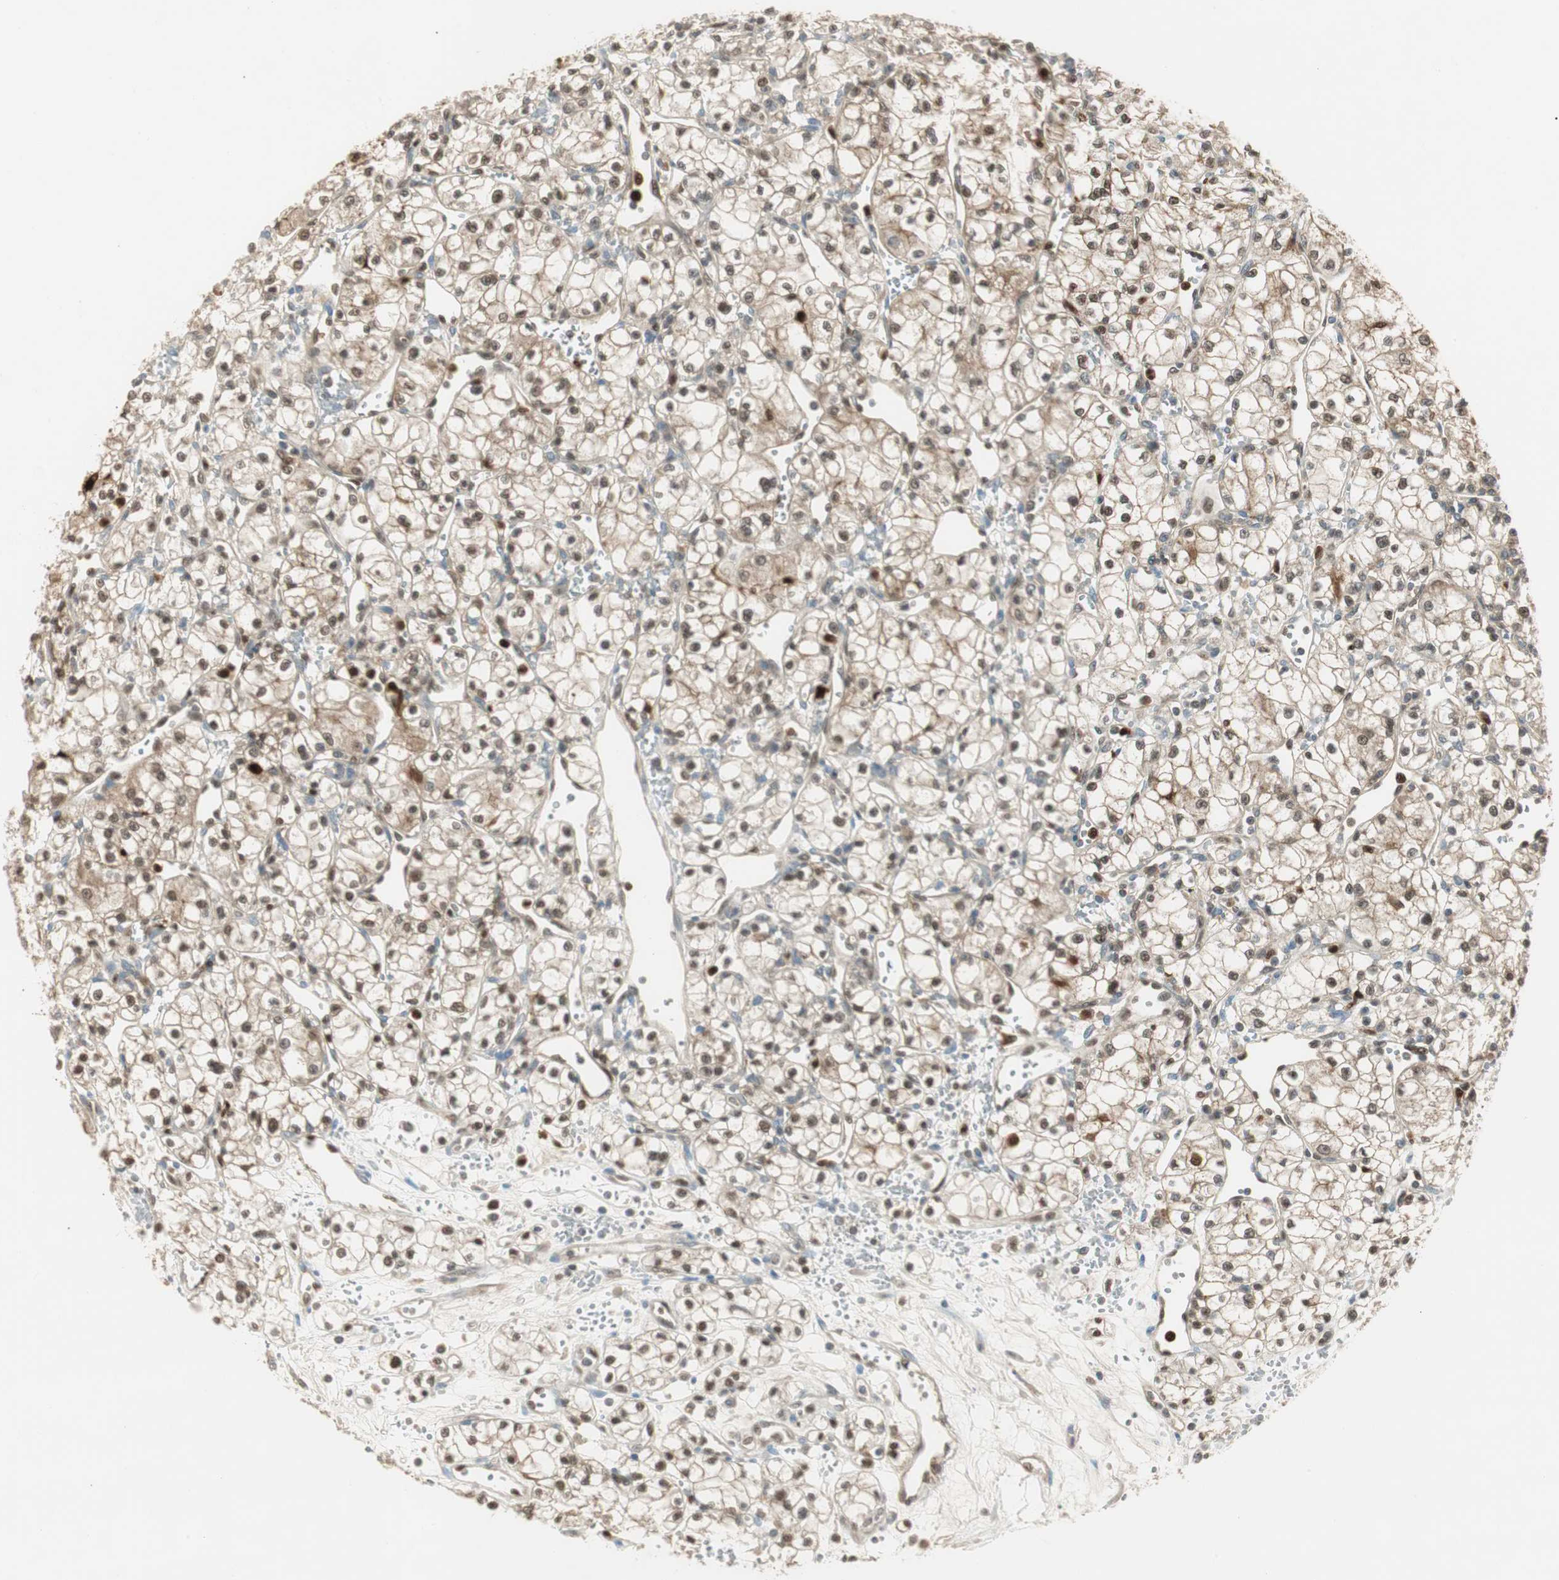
{"staining": {"intensity": "moderate", "quantity": "25%-75%", "location": "nuclear"}, "tissue": "renal cancer", "cell_type": "Tumor cells", "image_type": "cancer", "snomed": [{"axis": "morphology", "description": "Normal tissue, NOS"}, {"axis": "morphology", "description": "Adenocarcinoma, NOS"}, {"axis": "topography", "description": "Kidney"}], "caption": "The histopathology image shows a brown stain indicating the presence of a protein in the nuclear of tumor cells in renal cancer.", "gene": "LTA4H", "patient": {"sex": "male", "age": 59}}